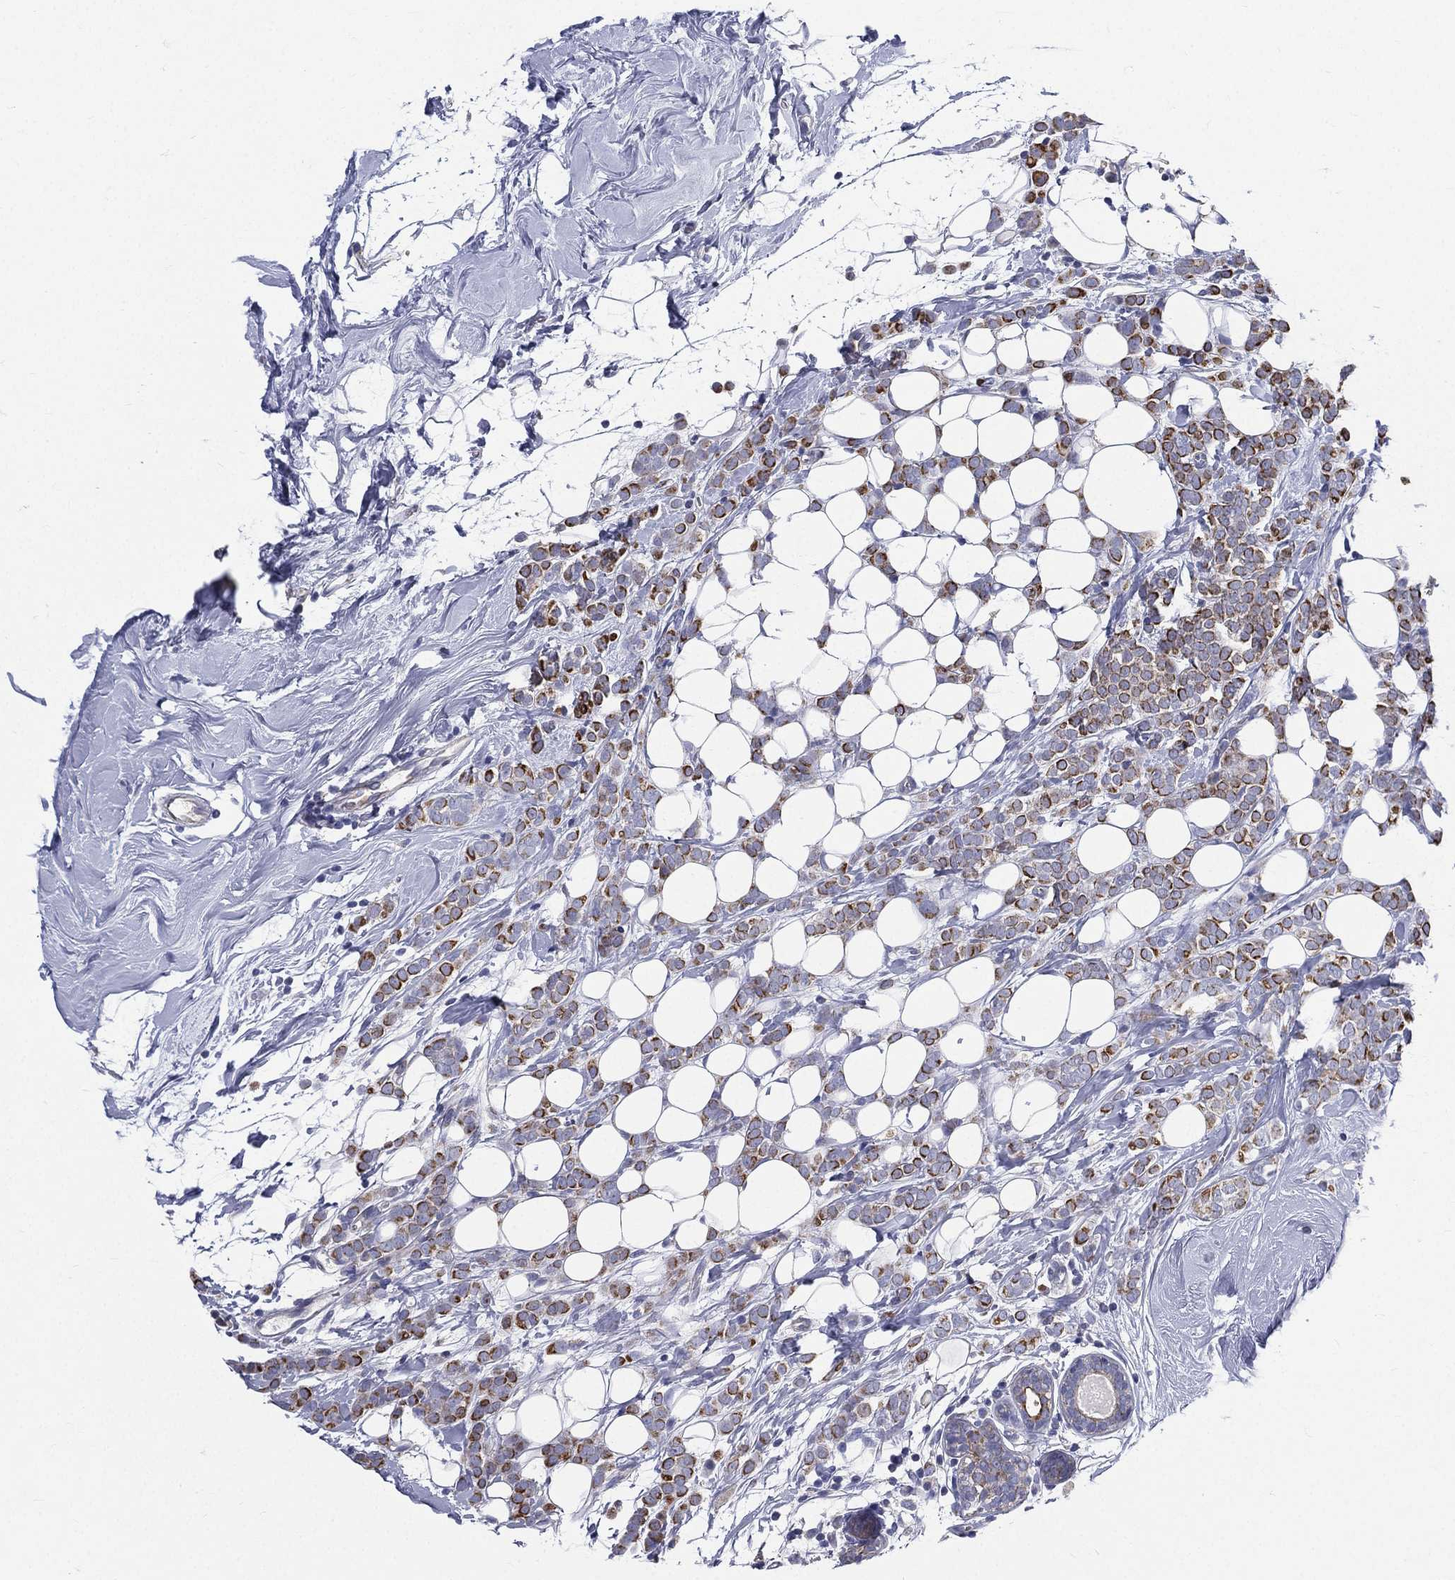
{"staining": {"intensity": "strong", "quantity": "25%-75%", "location": "cytoplasmic/membranous"}, "tissue": "breast cancer", "cell_type": "Tumor cells", "image_type": "cancer", "snomed": [{"axis": "morphology", "description": "Lobular carcinoma"}, {"axis": "topography", "description": "Breast"}], "caption": "DAB immunohistochemical staining of human breast lobular carcinoma shows strong cytoplasmic/membranous protein staining in approximately 25%-75% of tumor cells.", "gene": "PWWP3A", "patient": {"sex": "female", "age": 49}}